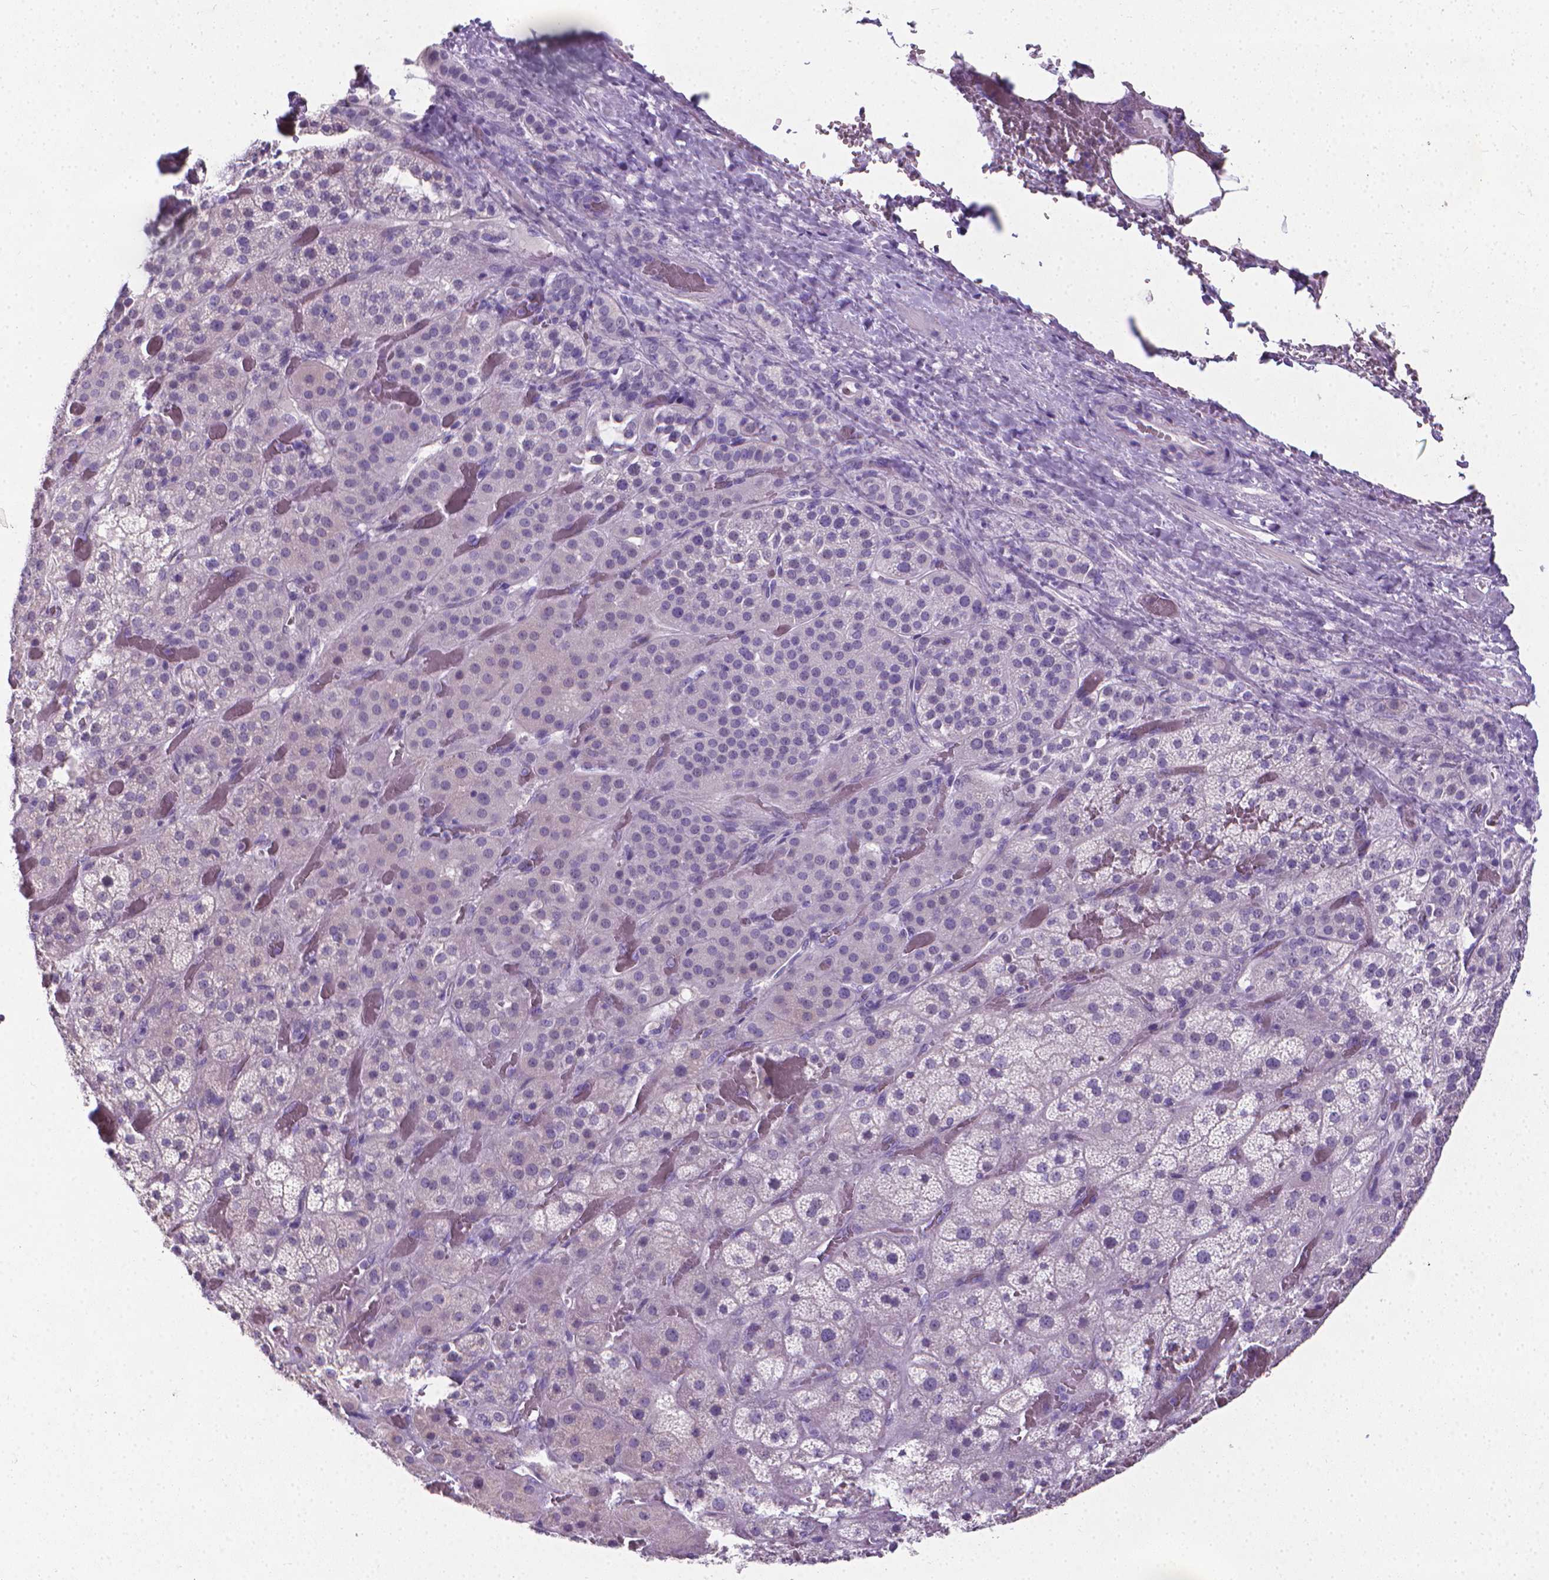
{"staining": {"intensity": "negative", "quantity": "none", "location": "none"}, "tissue": "adrenal gland", "cell_type": "Glandular cells", "image_type": "normal", "snomed": [{"axis": "morphology", "description": "Normal tissue, NOS"}, {"axis": "topography", "description": "Adrenal gland"}], "caption": "A photomicrograph of adrenal gland stained for a protein shows no brown staining in glandular cells. (Stains: DAB (3,3'-diaminobenzidine) IHC with hematoxylin counter stain, Microscopy: brightfield microscopy at high magnification).", "gene": "XPNPEP2", "patient": {"sex": "male", "age": 57}}